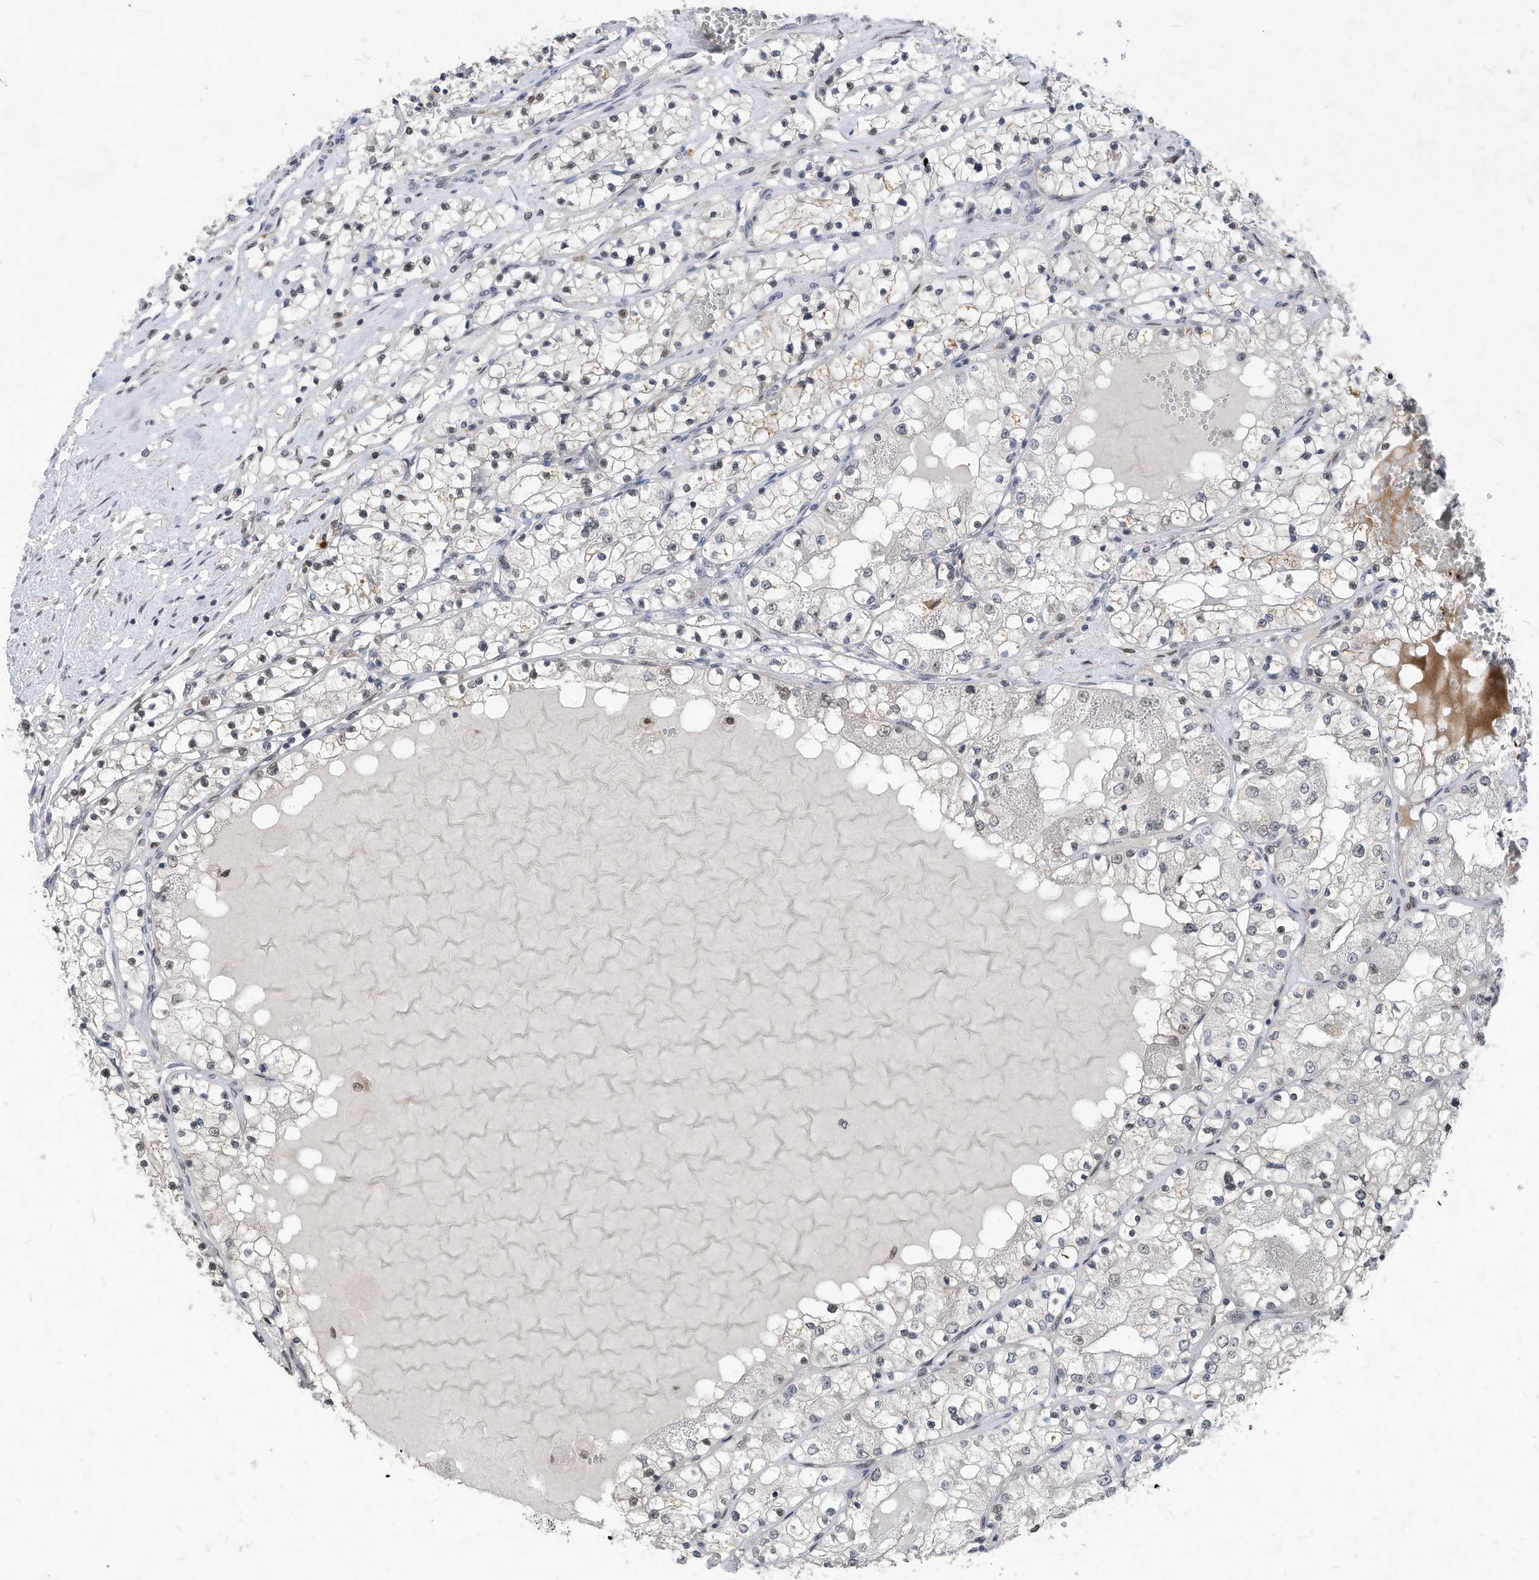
{"staining": {"intensity": "negative", "quantity": "none", "location": "none"}, "tissue": "renal cancer", "cell_type": "Tumor cells", "image_type": "cancer", "snomed": [{"axis": "morphology", "description": "Normal tissue, NOS"}, {"axis": "morphology", "description": "Adenocarcinoma, NOS"}, {"axis": "topography", "description": "Kidney"}], "caption": "A photomicrograph of renal adenocarcinoma stained for a protein displays no brown staining in tumor cells. (Stains: DAB (3,3'-diaminobenzidine) immunohistochemistry (IHC) with hematoxylin counter stain, Microscopy: brightfield microscopy at high magnification).", "gene": "KPNB1", "patient": {"sex": "male", "age": 68}}